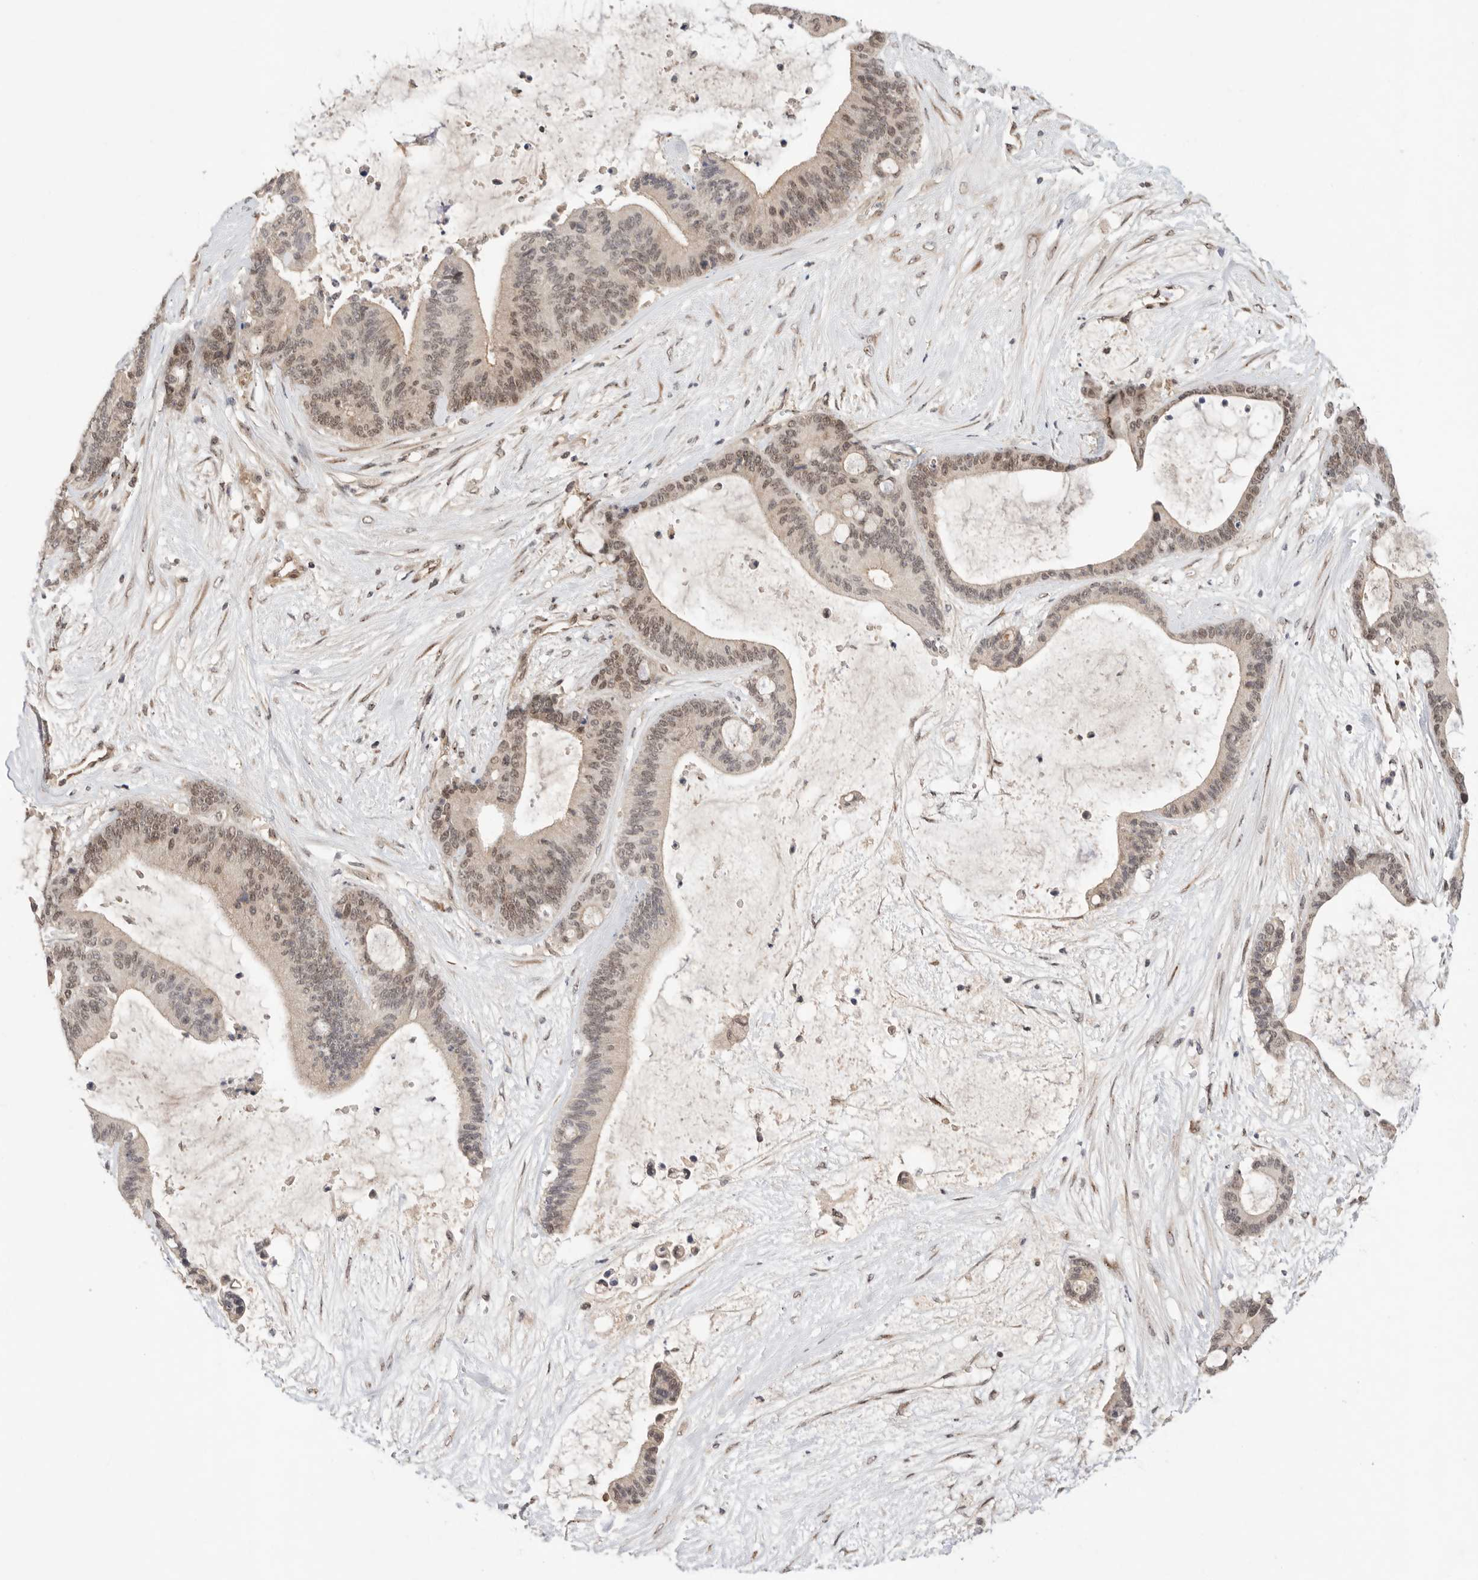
{"staining": {"intensity": "moderate", "quantity": "<25%", "location": "nuclear"}, "tissue": "liver cancer", "cell_type": "Tumor cells", "image_type": "cancer", "snomed": [{"axis": "morphology", "description": "Cholangiocarcinoma"}, {"axis": "topography", "description": "Liver"}], "caption": "The photomicrograph demonstrates a brown stain indicating the presence of a protein in the nuclear of tumor cells in liver cholangiocarcinoma.", "gene": "LEMD3", "patient": {"sex": "female", "age": 73}}